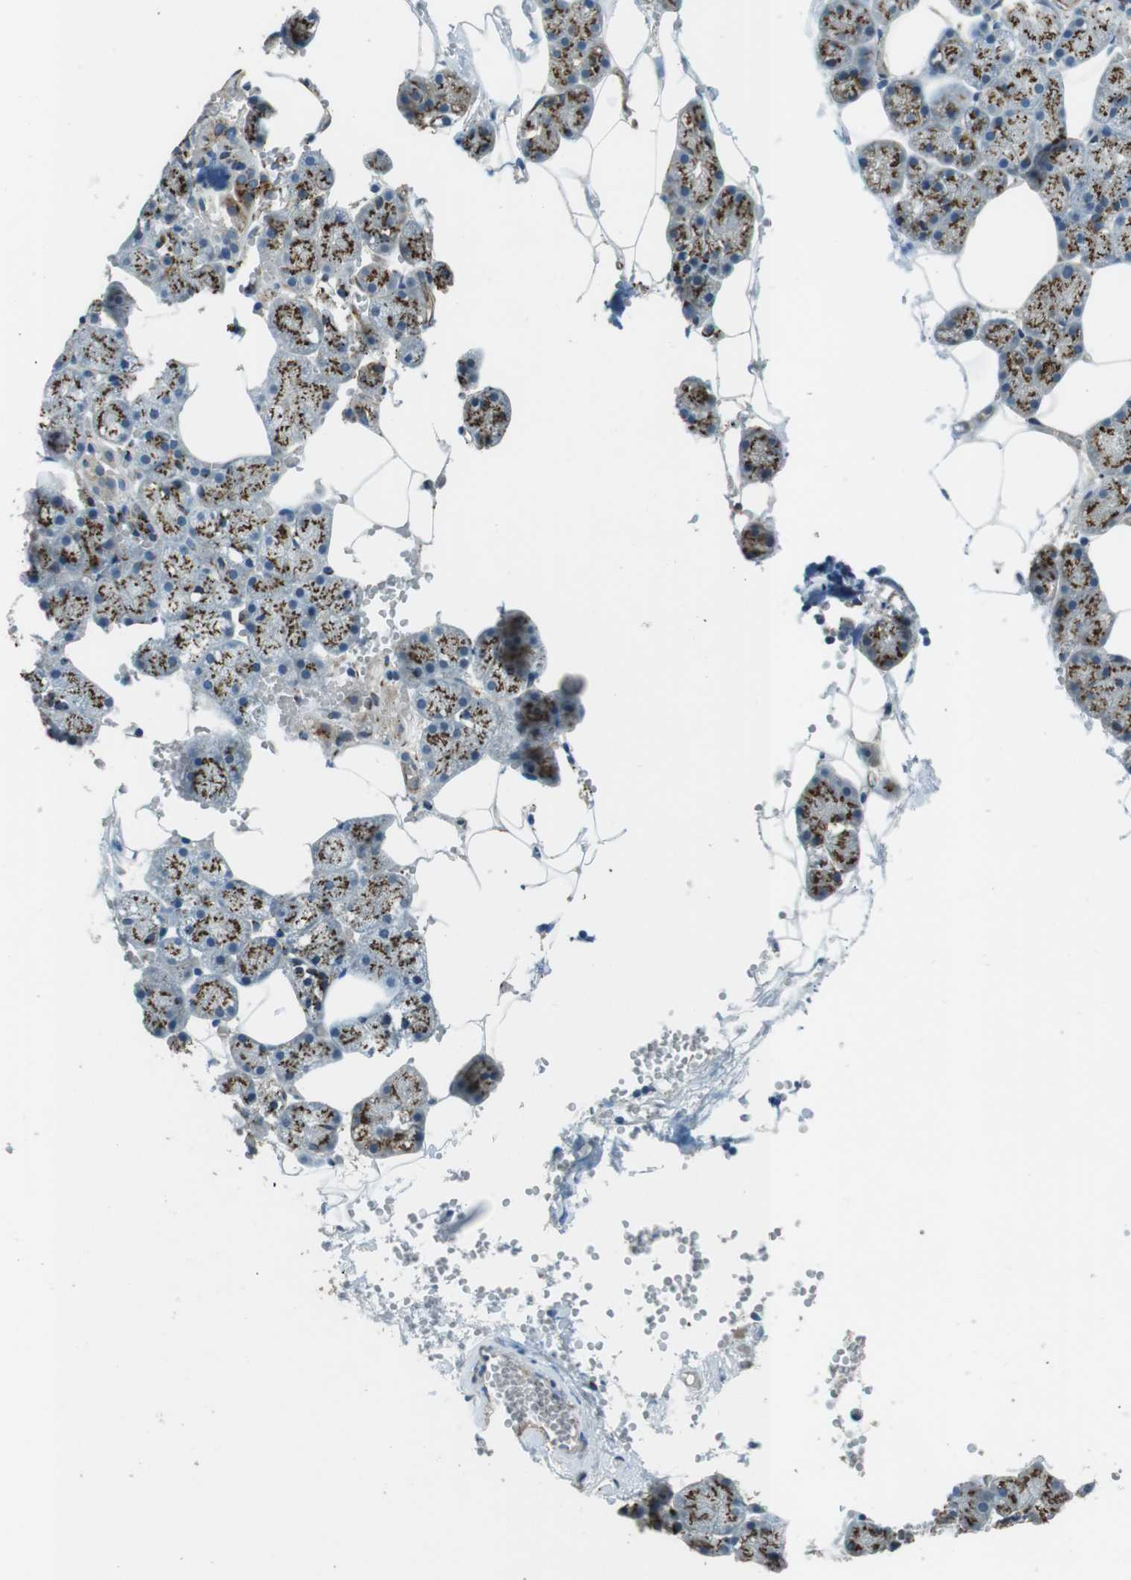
{"staining": {"intensity": "moderate", "quantity": ">75%", "location": "cytoplasmic/membranous"}, "tissue": "salivary gland", "cell_type": "Glandular cells", "image_type": "normal", "snomed": [{"axis": "morphology", "description": "Normal tissue, NOS"}, {"axis": "topography", "description": "Salivary gland"}], "caption": "Glandular cells demonstrate moderate cytoplasmic/membranous staining in approximately >75% of cells in benign salivary gland.", "gene": "TMEM115", "patient": {"sex": "male", "age": 62}}